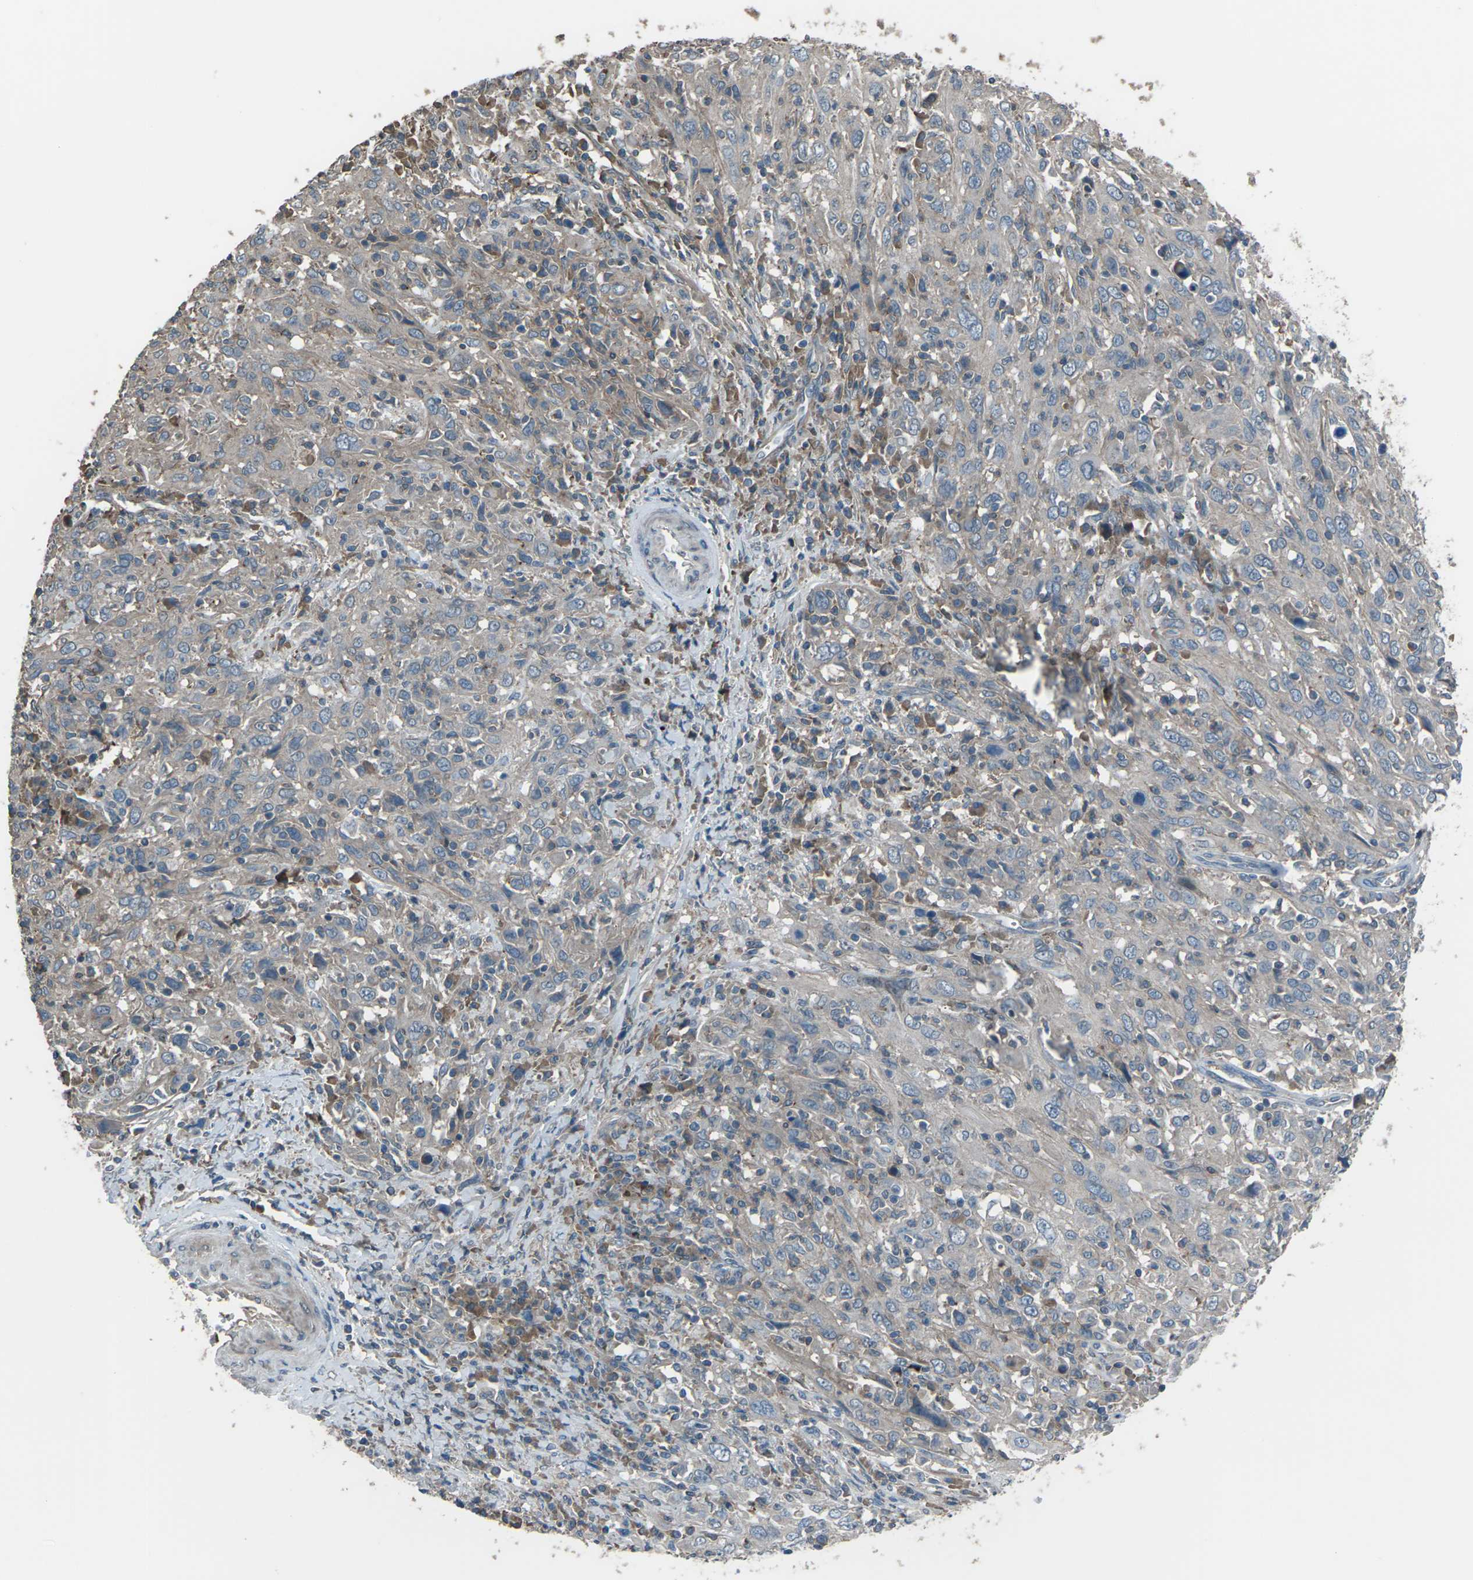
{"staining": {"intensity": "weak", "quantity": "25%-75%", "location": "cytoplasmic/membranous"}, "tissue": "cervical cancer", "cell_type": "Tumor cells", "image_type": "cancer", "snomed": [{"axis": "morphology", "description": "Squamous cell carcinoma, NOS"}, {"axis": "topography", "description": "Cervix"}], "caption": "Weak cytoplasmic/membranous protein expression is seen in approximately 25%-75% of tumor cells in cervical cancer. The protein of interest is shown in brown color, while the nuclei are stained blue.", "gene": "CMTM4", "patient": {"sex": "female", "age": 46}}